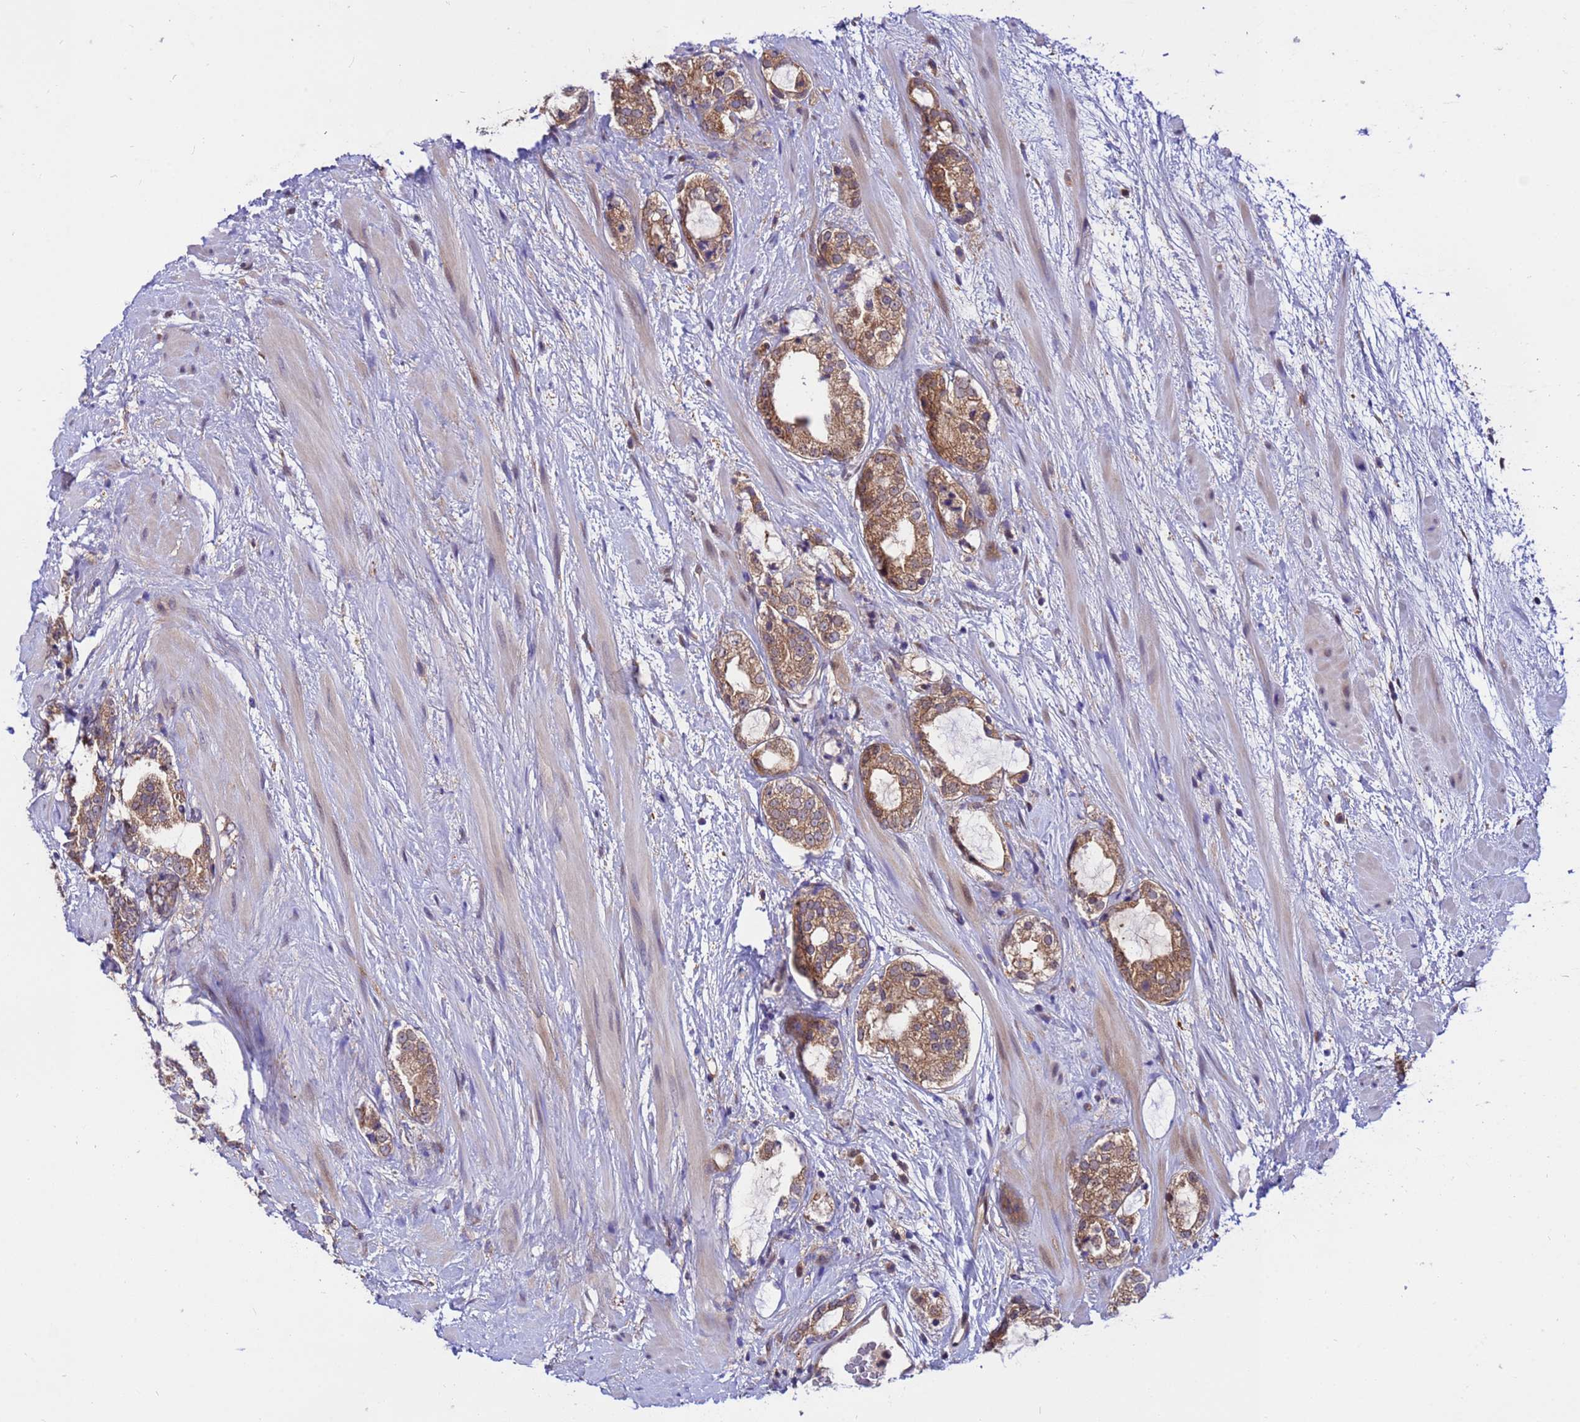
{"staining": {"intensity": "moderate", "quantity": "<25%", "location": "cytoplasmic/membranous"}, "tissue": "prostate cancer", "cell_type": "Tumor cells", "image_type": "cancer", "snomed": [{"axis": "morphology", "description": "Adenocarcinoma, High grade"}, {"axis": "topography", "description": "Prostate"}], "caption": "Adenocarcinoma (high-grade) (prostate) tissue displays moderate cytoplasmic/membranous positivity in about <25% of tumor cells, visualized by immunohistochemistry.", "gene": "GET3", "patient": {"sex": "male", "age": 64}}